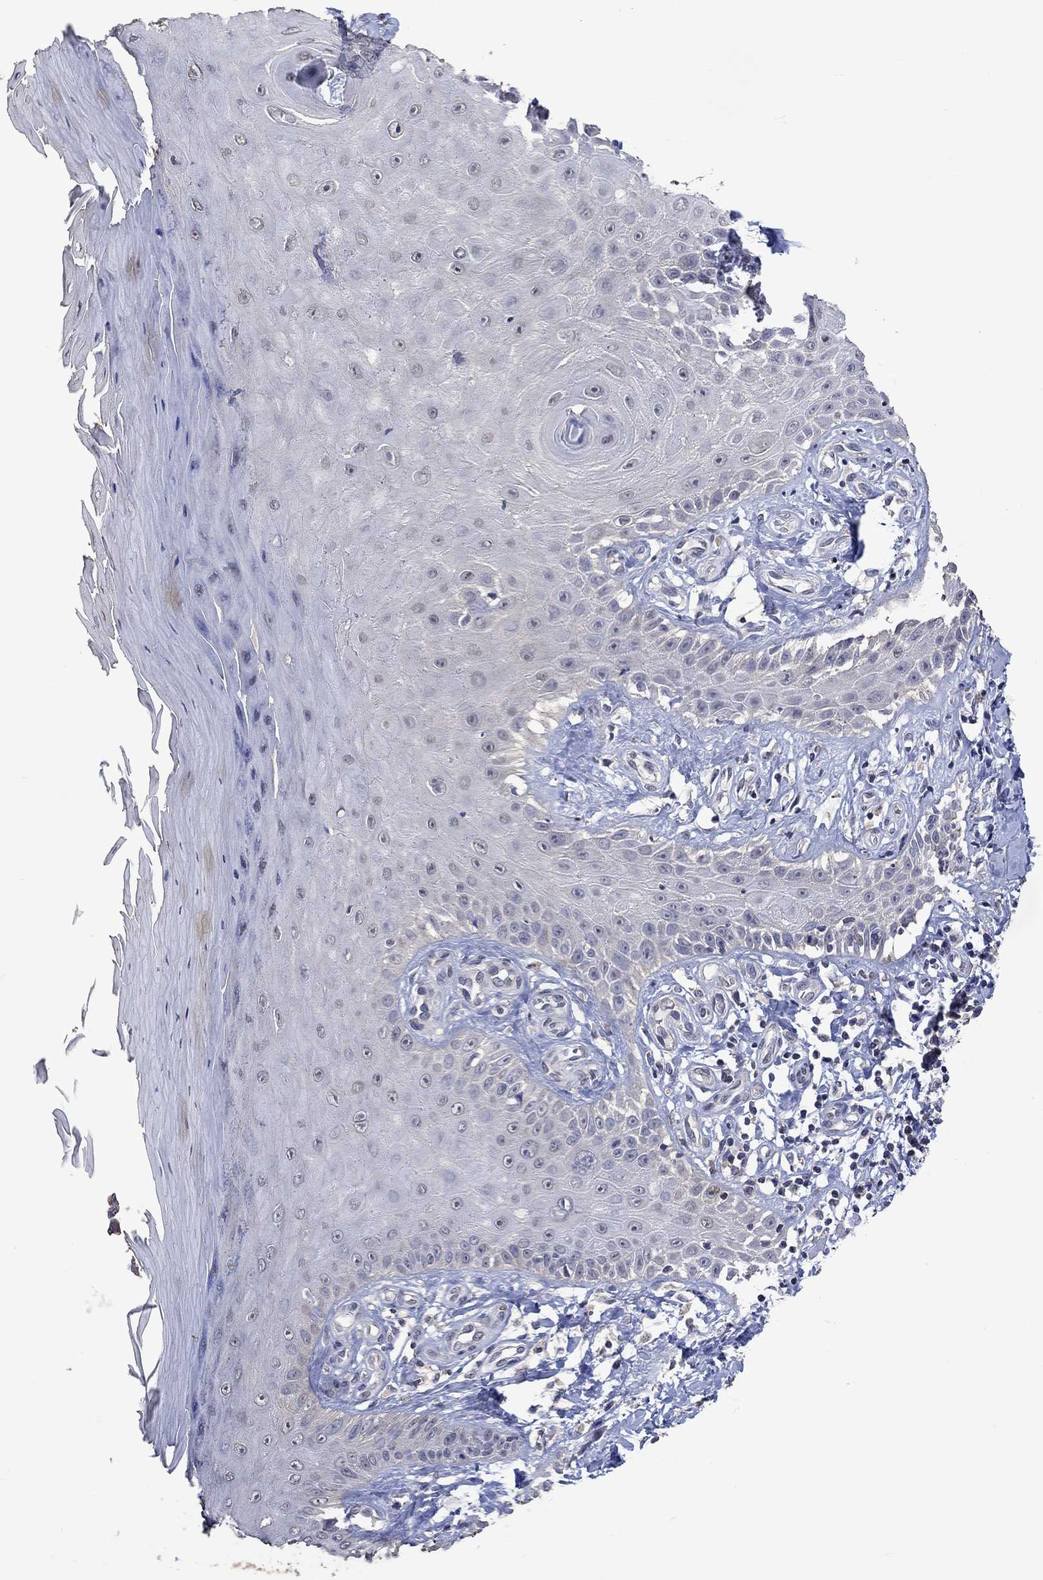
{"staining": {"intensity": "negative", "quantity": "none", "location": "none"}, "tissue": "skin", "cell_type": "Fibroblasts", "image_type": "normal", "snomed": [{"axis": "morphology", "description": "Normal tissue, NOS"}, {"axis": "morphology", "description": "Inflammation, NOS"}, {"axis": "morphology", "description": "Fibrosis, NOS"}, {"axis": "topography", "description": "Skin"}], "caption": "This is a micrograph of IHC staining of normal skin, which shows no positivity in fibroblasts. Brightfield microscopy of immunohistochemistry (IHC) stained with DAB (brown) and hematoxylin (blue), captured at high magnification.", "gene": "PTPN20", "patient": {"sex": "male", "age": 71}}